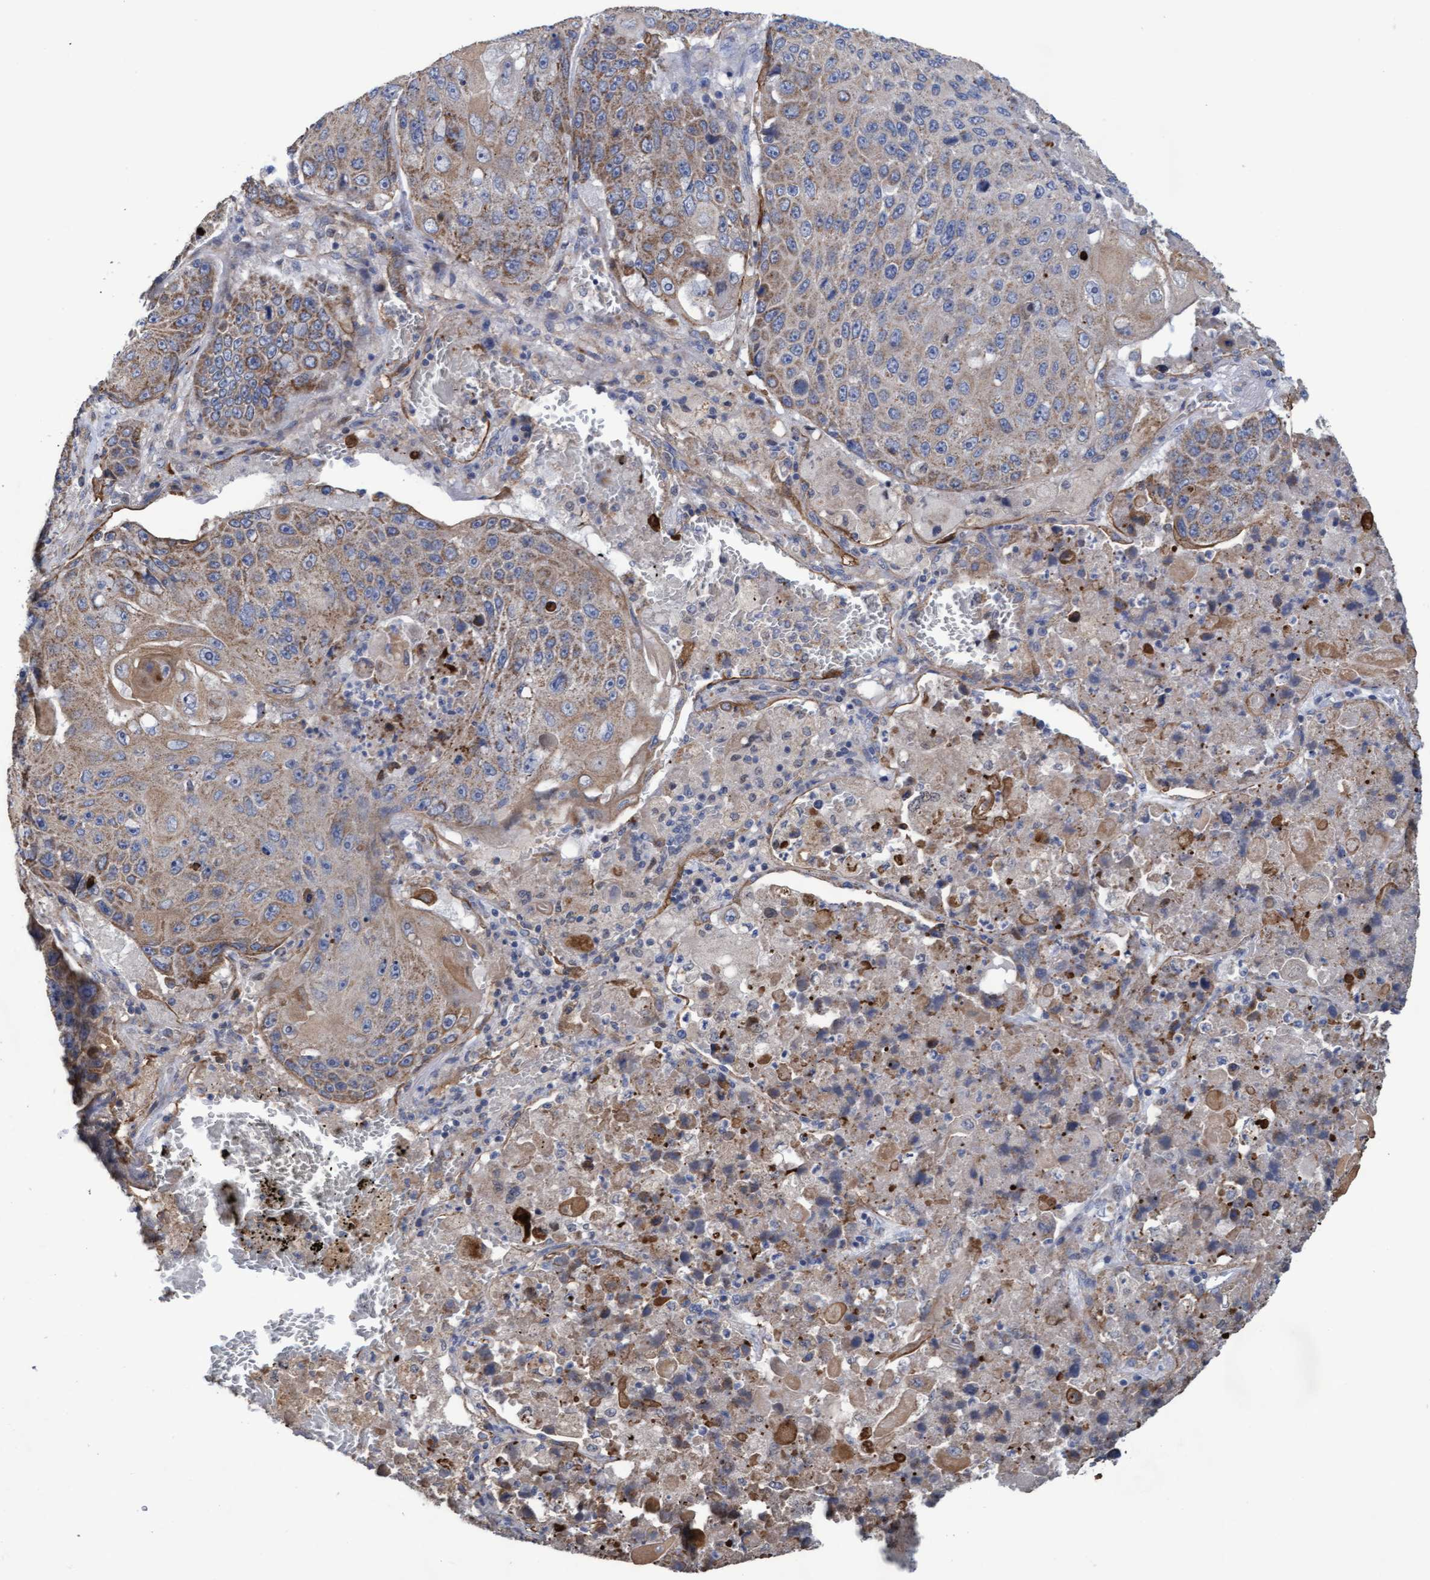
{"staining": {"intensity": "weak", "quantity": ">75%", "location": "cytoplasmic/membranous"}, "tissue": "lung cancer", "cell_type": "Tumor cells", "image_type": "cancer", "snomed": [{"axis": "morphology", "description": "Squamous cell carcinoma, NOS"}, {"axis": "topography", "description": "Lung"}], "caption": "IHC of human lung cancer shows low levels of weak cytoplasmic/membranous staining in approximately >75% of tumor cells. Nuclei are stained in blue.", "gene": "MRPL38", "patient": {"sex": "male", "age": 61}}